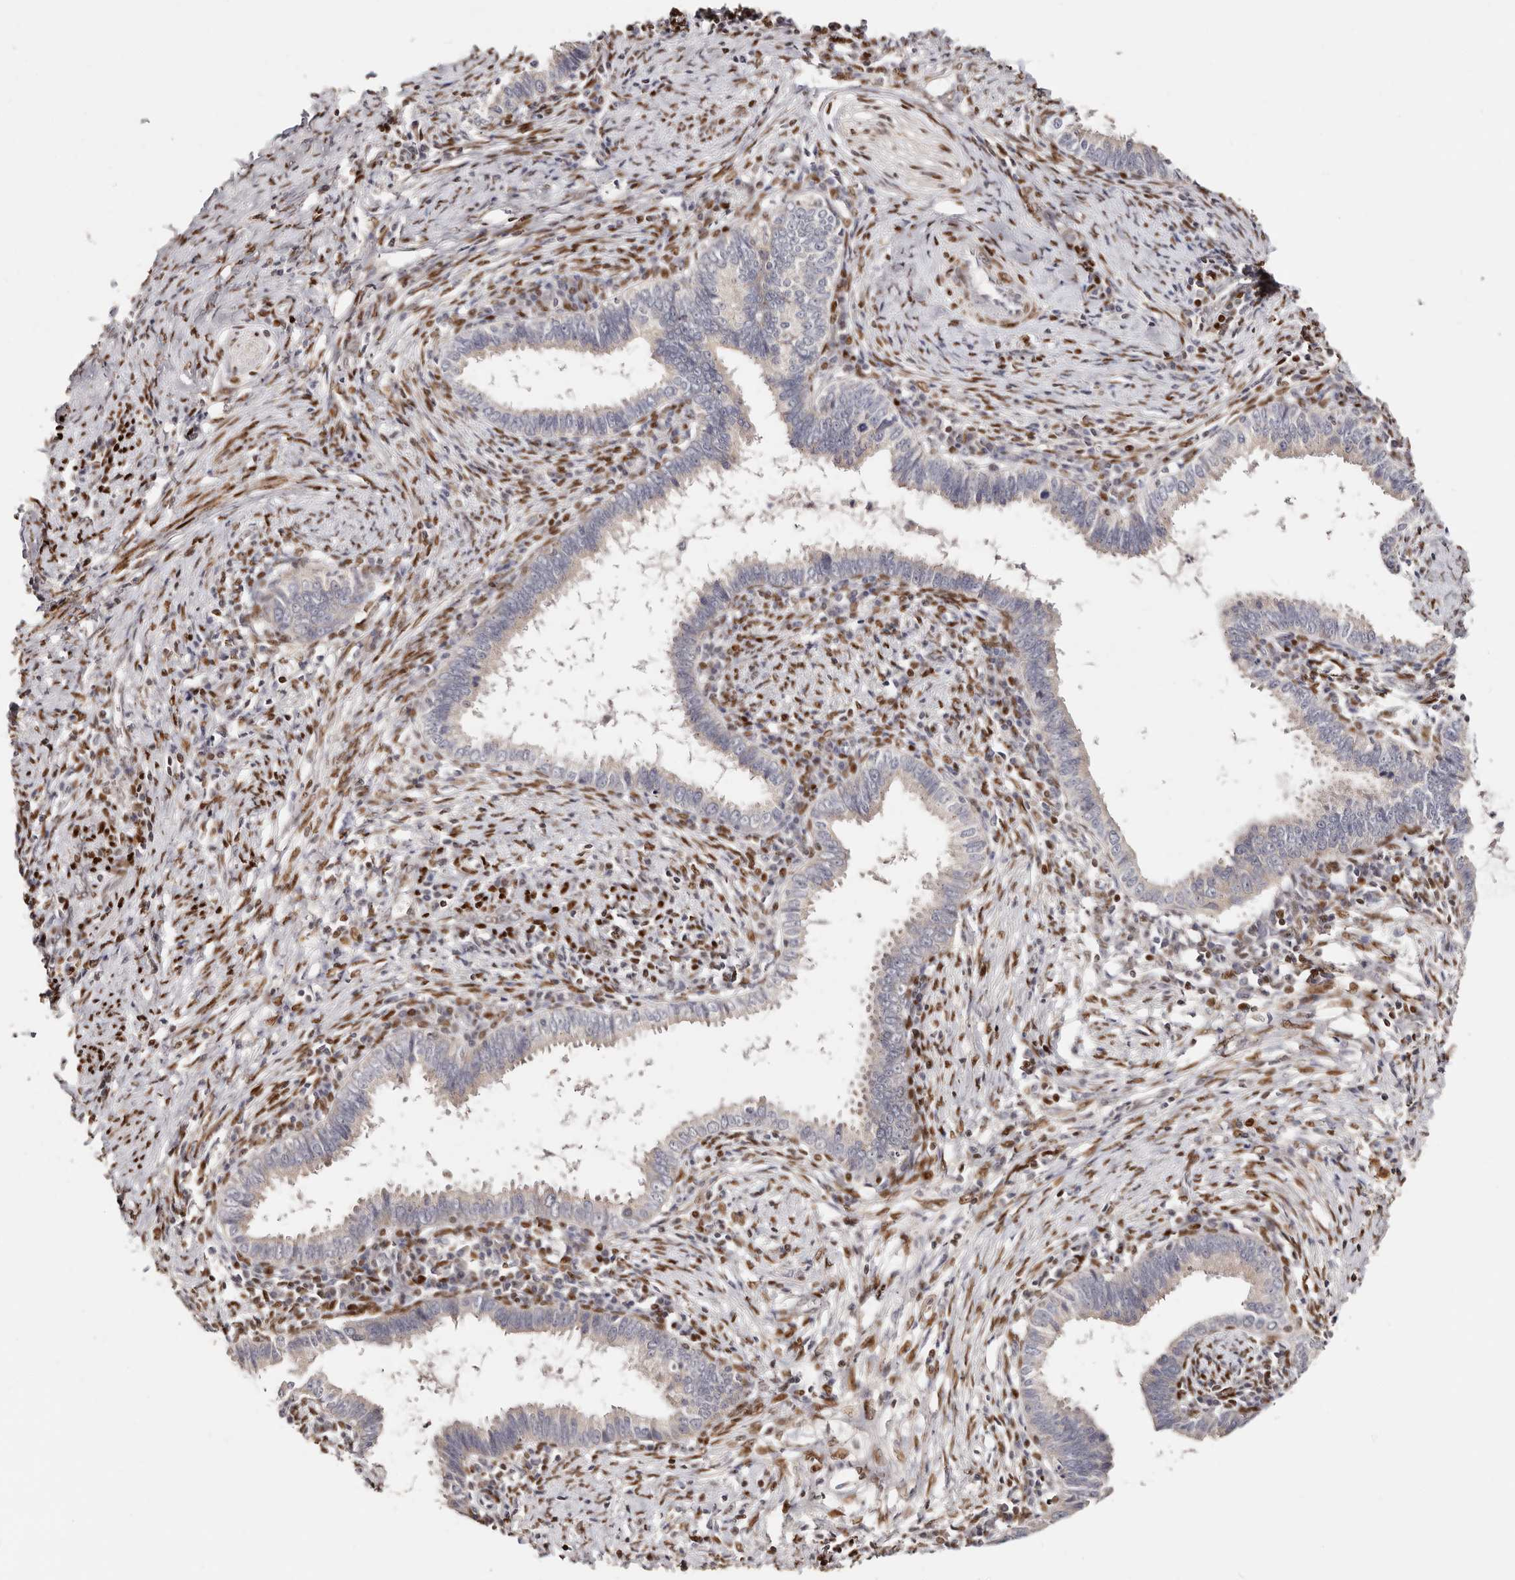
{"staining": {"intensity": "negative", "quantity": "none", "location": "none"}, "tissue": "cervical cancer", "cell_type": "Tumor cells", "image_type": "cancer", "snomed": [{"axis": "morphology", "description": "Adenocarcinoma, NOS"}, {"axis": "topography", "description": "Cervix"}], "caption": "The image exhibits no staining of tumor cells in cervical cancer. (DAB (3,3'-diaminobenzidine) IHC with hematoxylin counter stain).", "gene": "IQGAP3", "patient": {"sex": "female", "age": 36}}